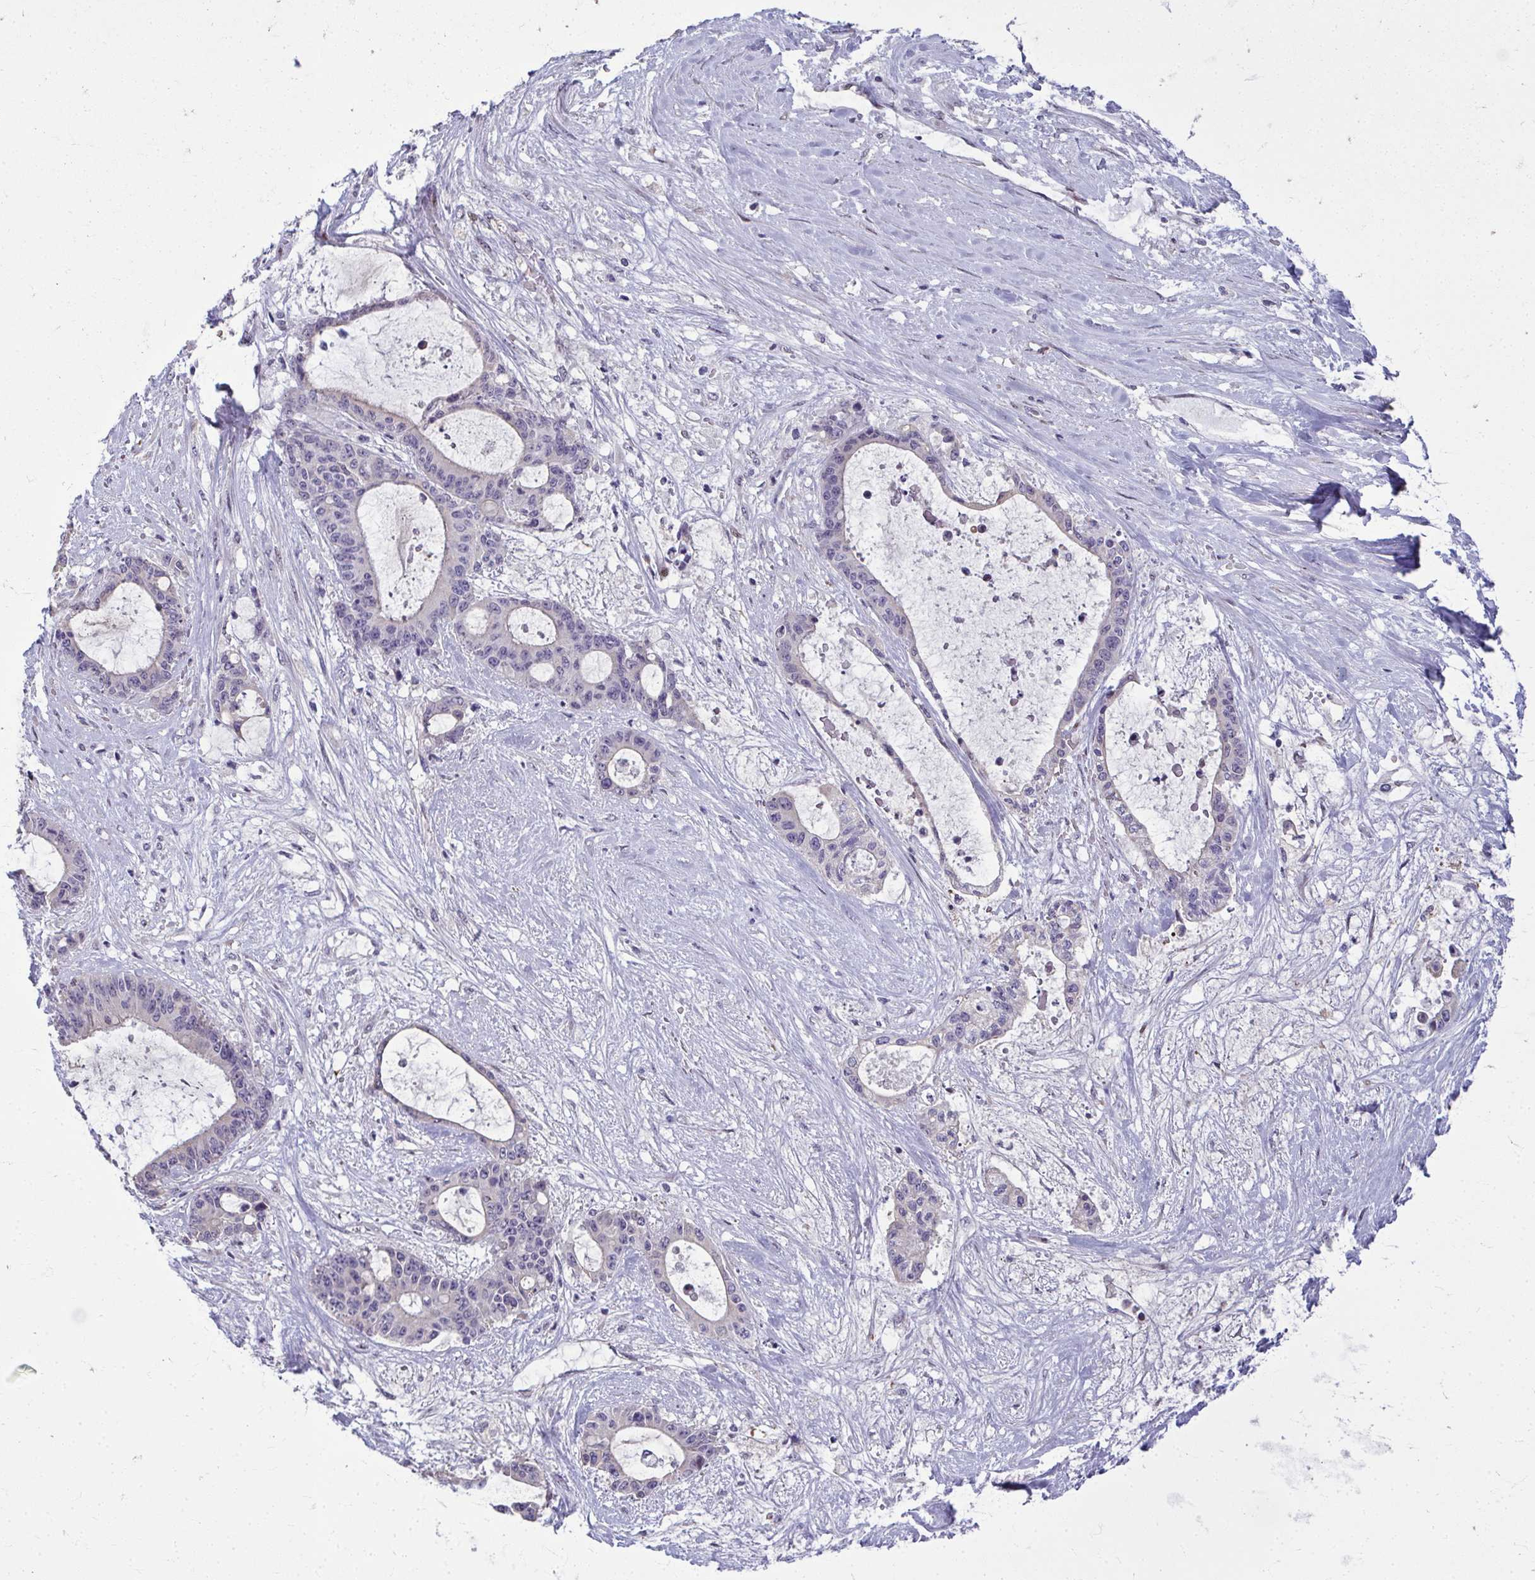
{"staining": {"intensity": "negative", "quantity": "none", "location": "none"}, "tissue": "liver cancer", "cell_type": "Tumor cells", "image_type": "cancer", "snomed": [{"axis": "morphology", "description": "Normal tissue, NOS"}, {"axis": "morphology", "description": "Cholangiocarcinoma"}, {"axis": "topography", "description": "Liver"}, {"axis": "topography", "description": "Peripheral nerve tissue"}], "caption": "IHC micrograph of human cholangiocarcinoma (liver) stained for a protein (brown), which reveals no expression in tumor cells.", "gene": "ODF1", "patient": {"sex": "female", "age": 73}}